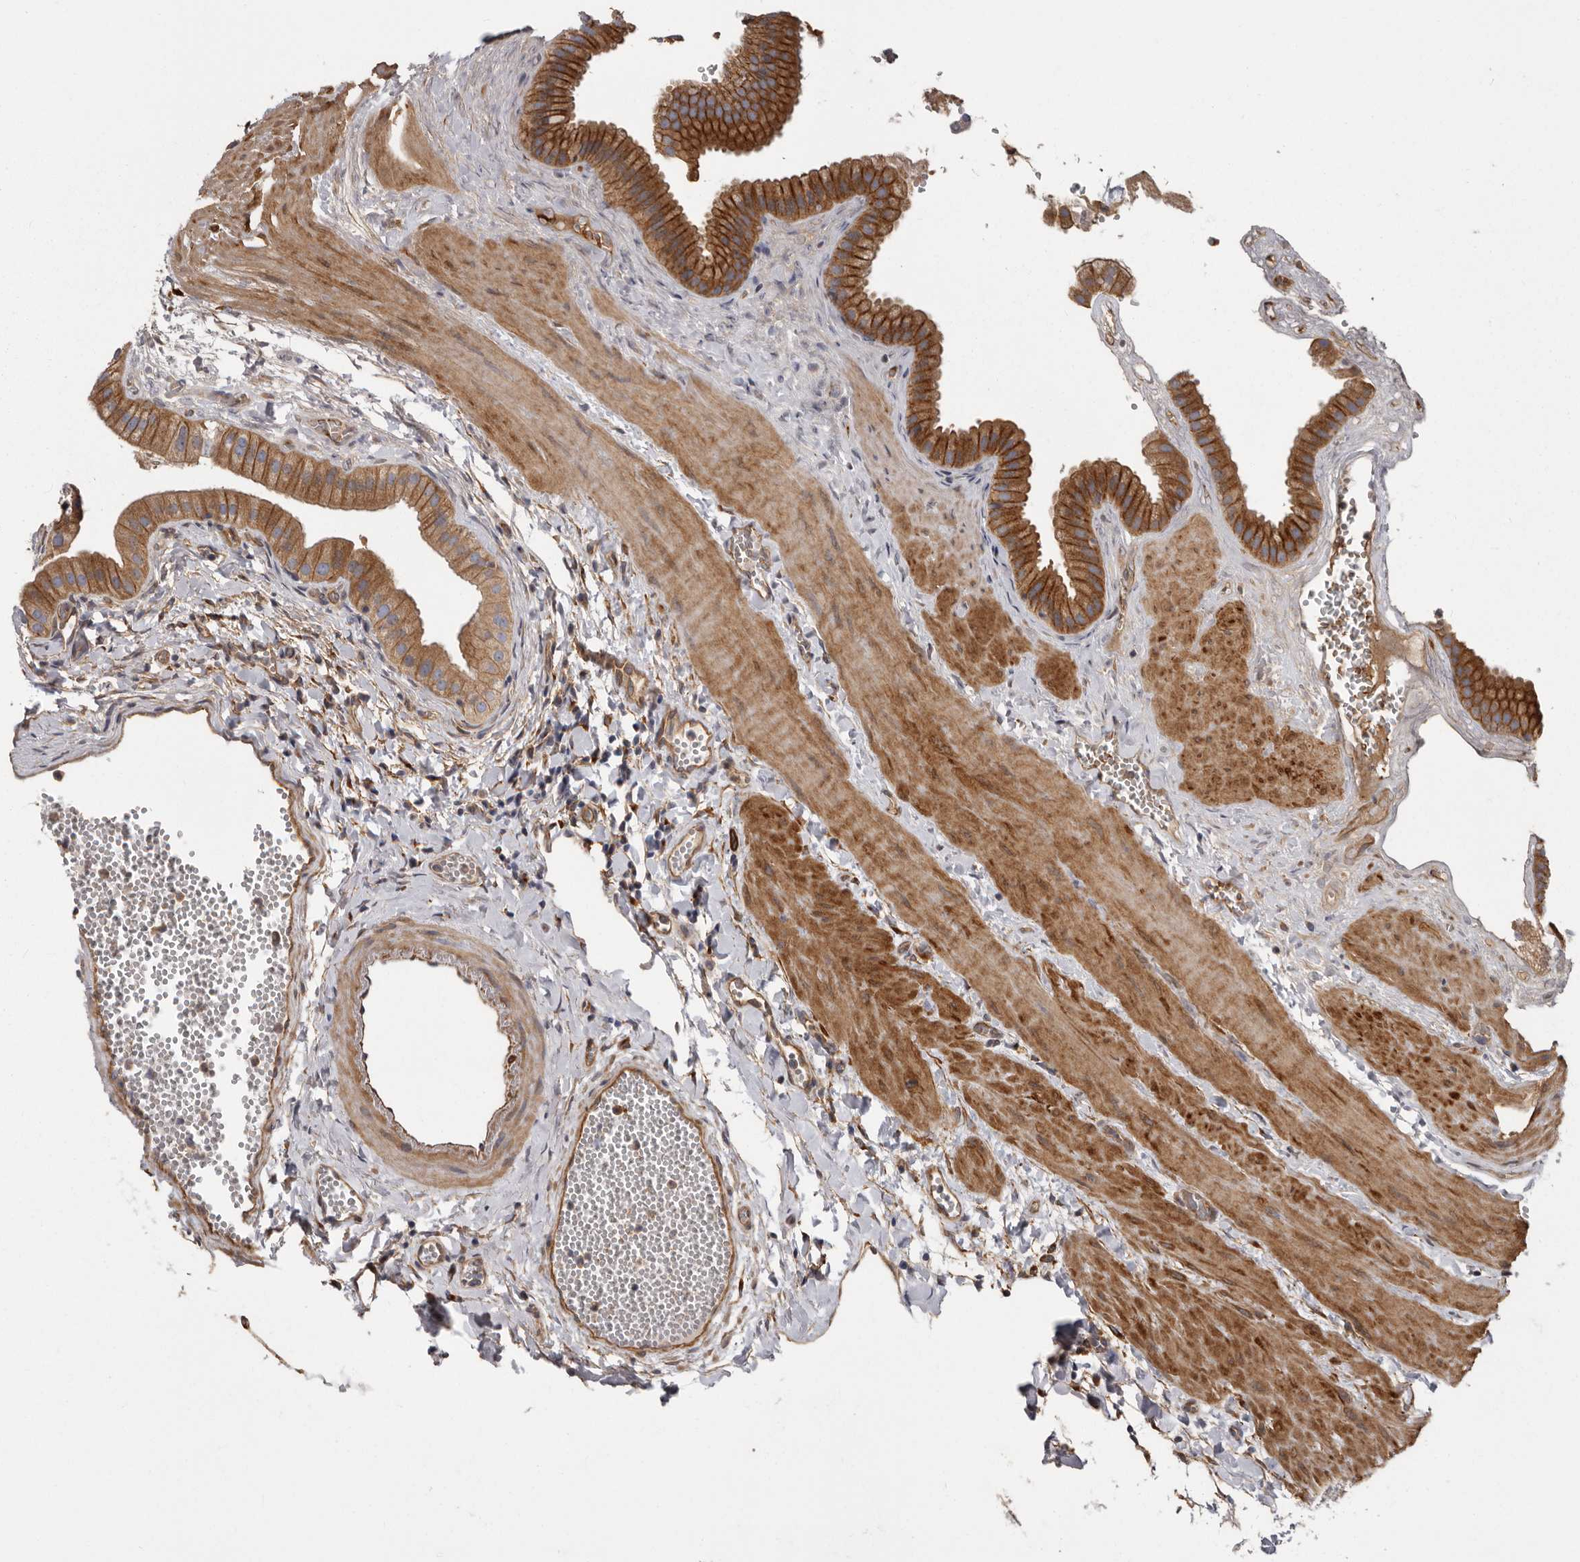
{"staining": {"intensity": "strong", "quantity": ">75%", "location": "cytoplasmic/membranous"}, "tissue": "gallbladder", "cell_type": "Glandular cells", "image_type": "normal", "snomed": [{"axis": "morphology", "description": "Normal tissue, NOS"}, {"axis": "topography", "description": "Gallbladder"}], "caption": "Immunohistochemical staining of normal gallbladder reveals high levels of strong cytoplasmic/membranous positivity in approximately >75% of glandular cells.", "gene": "ENAH", "patient": {"sex": "male", "age": 55}}